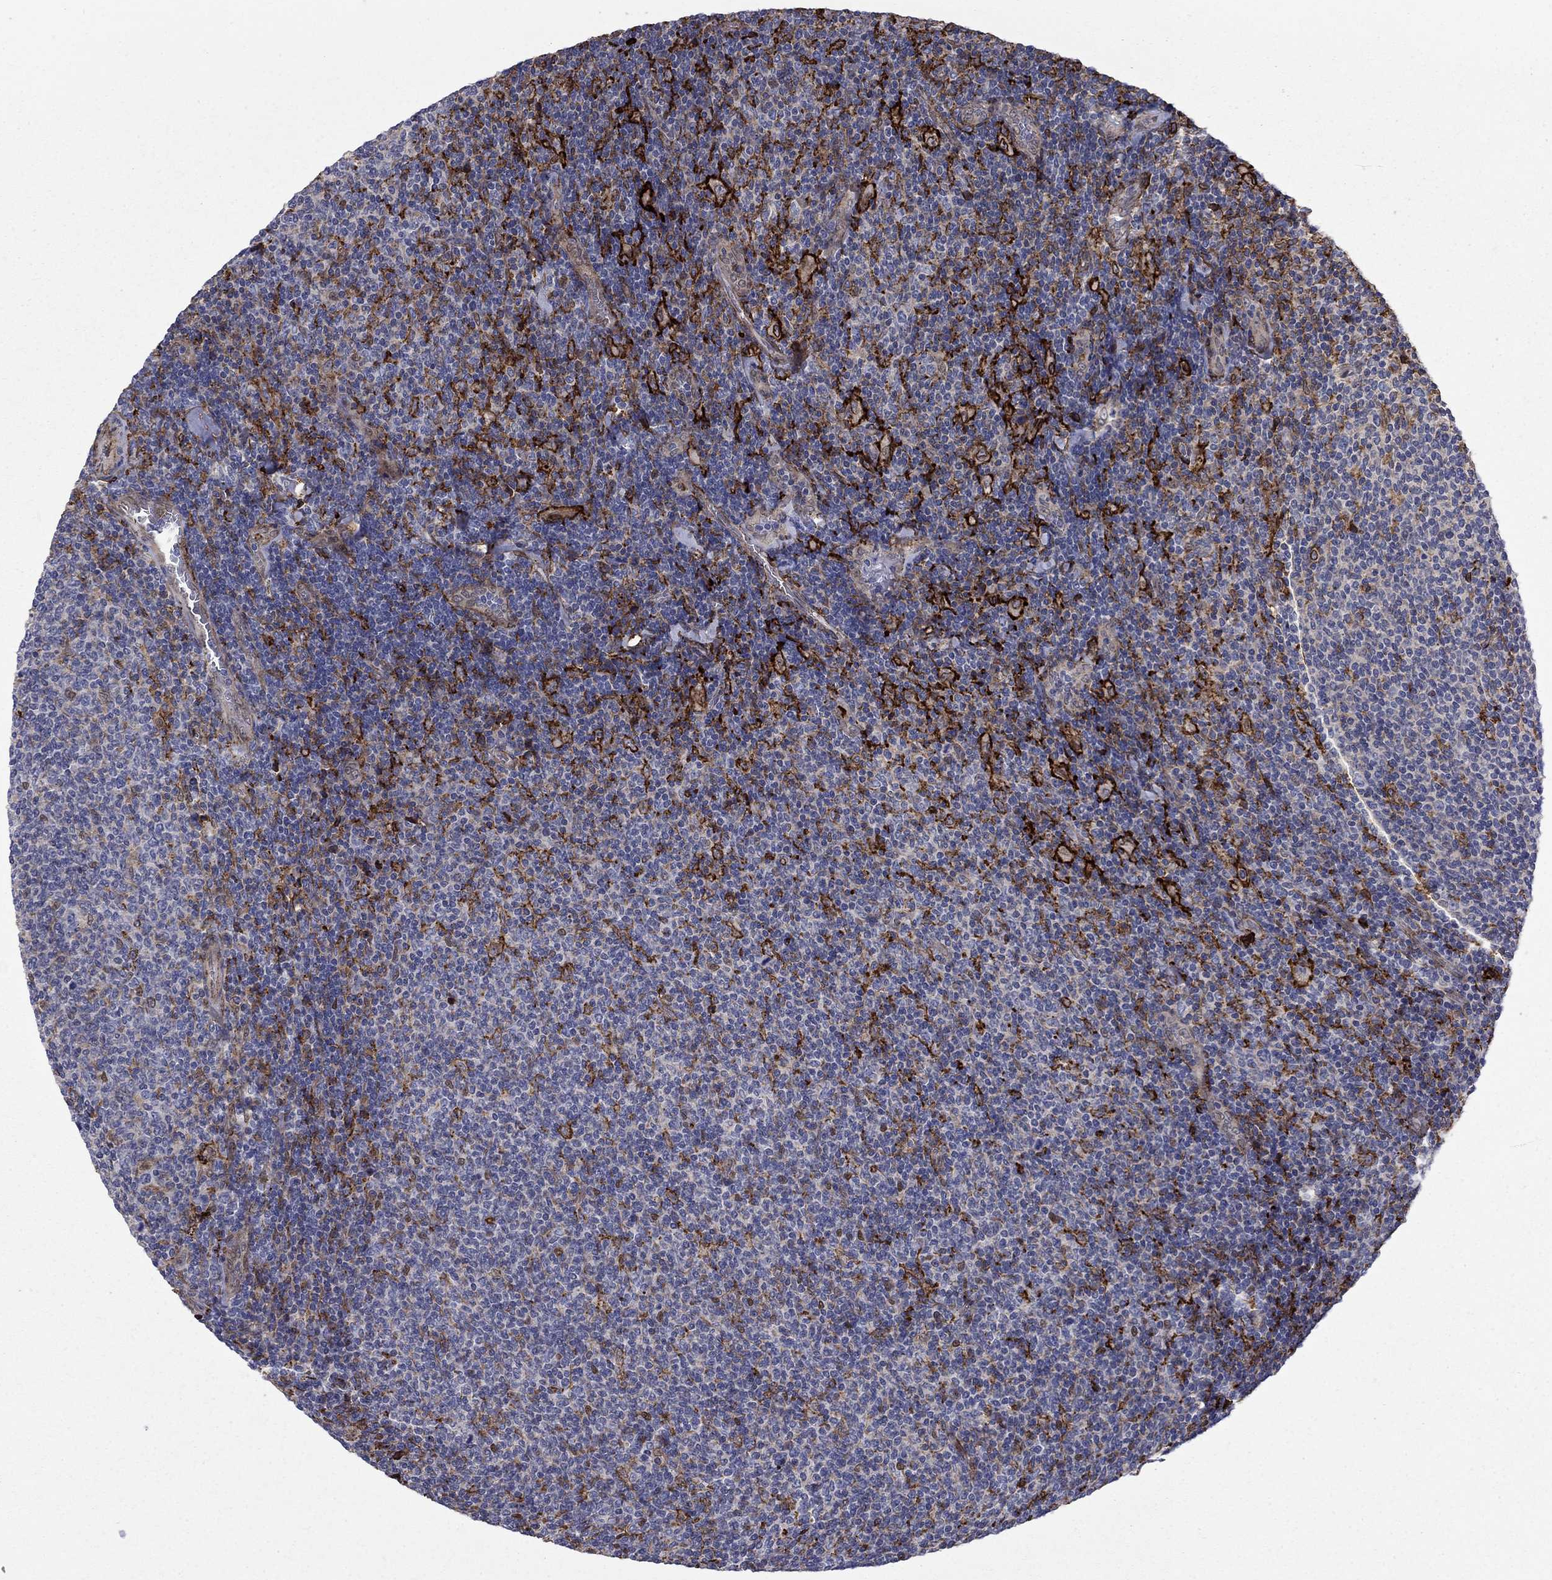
{"staining": {"intensity": "negative", "quantity": "none", "location": "none"}, "tissue": "lymphoma", "cell_type": "Tumor cells", "image_type": "cancer", "snomed": [{"axis": "morphology", "description": "Malignant lymphoma, non-Hodgkin's type, Low grade"}, {"axis": "topography", "description": "Lymph node"}], "caption": "The micrograph displays no significant expression in tumor cells of lymphoma.", "gene": "PLAU", "patient": {"sex": "male", "age": 52}}